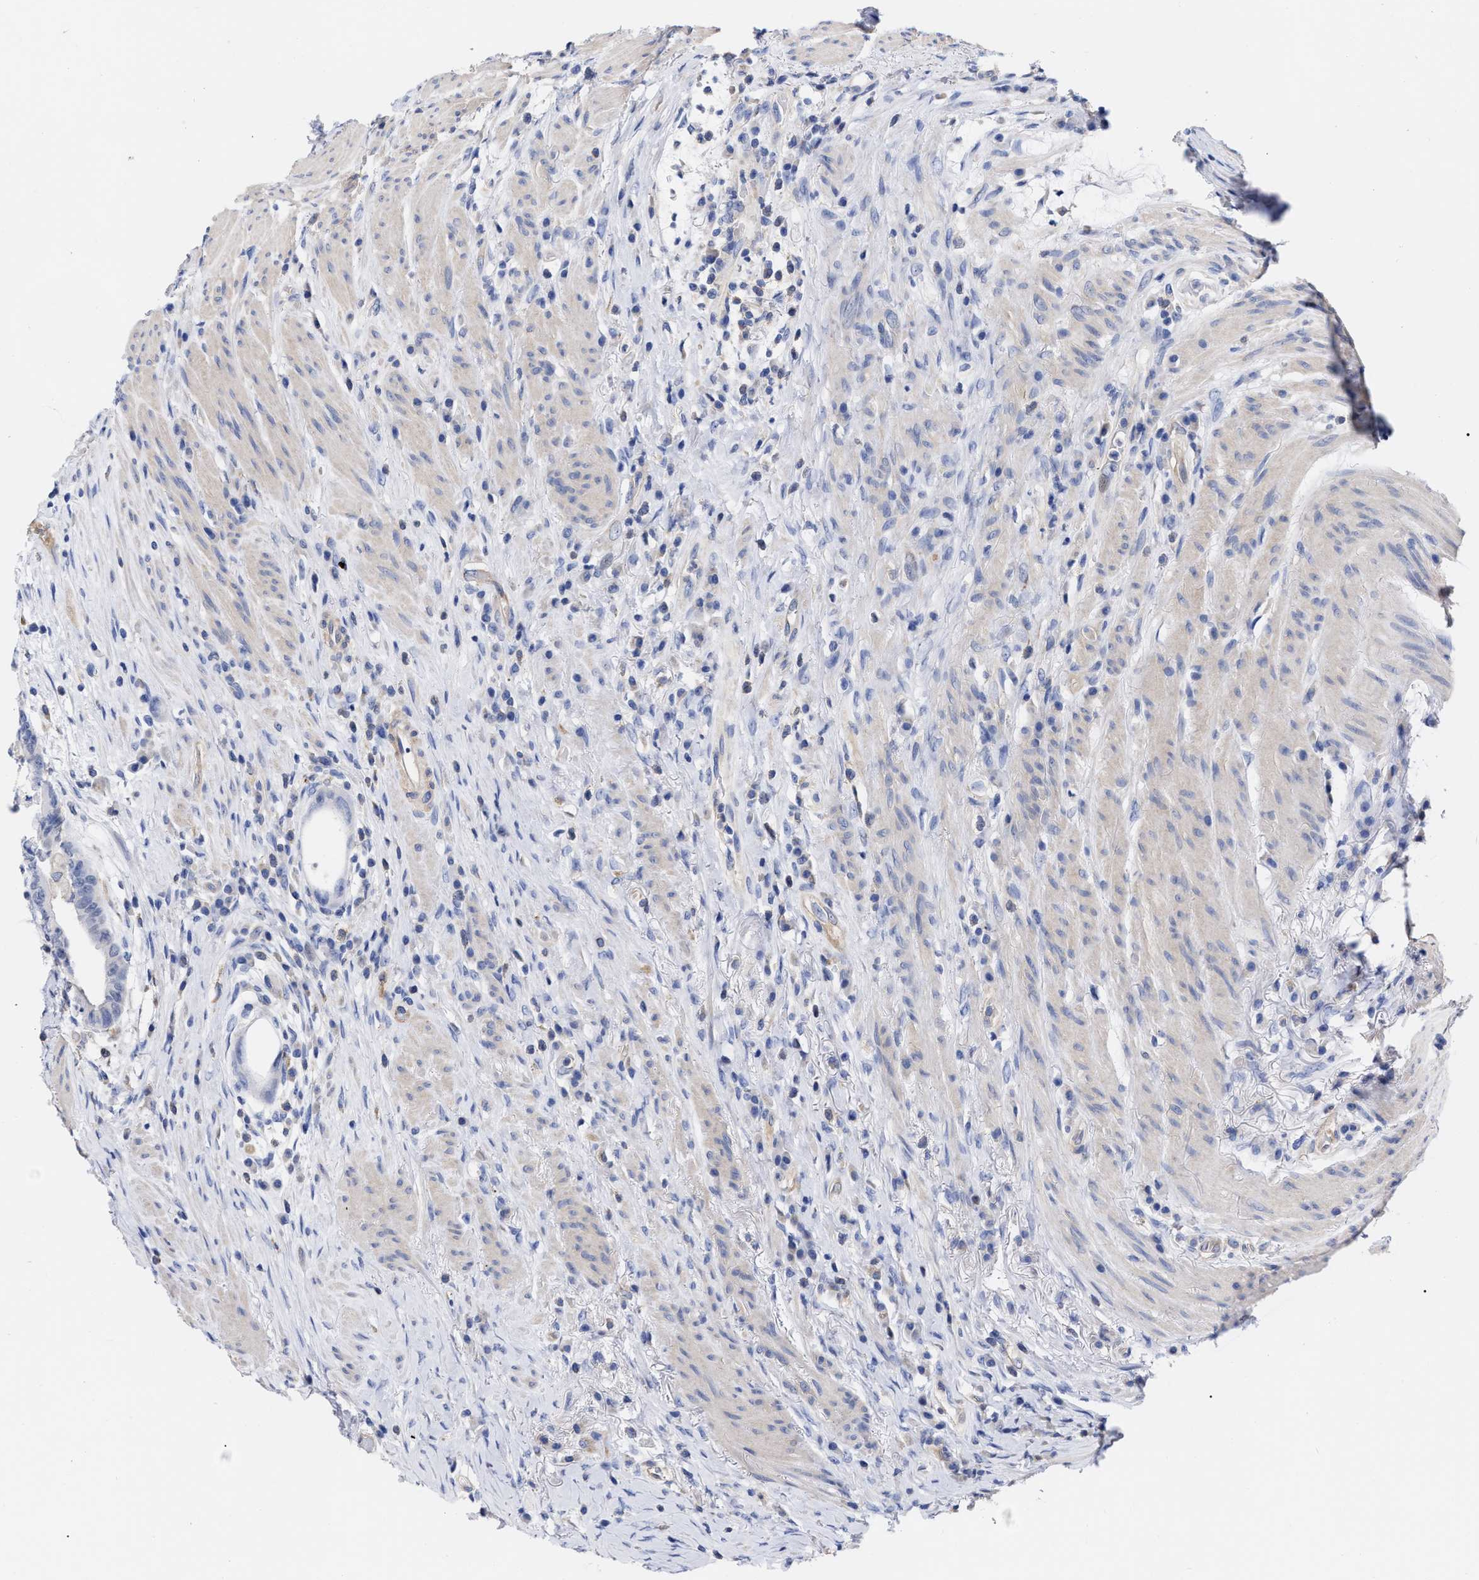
{"staining": {"intensity": "negative", "quantity": "none", "location": "none"}, "tissue": "colorectal cancer", "cell_type": "Tumor cells", "image_type": "cancer", "snomed": [{"axis": "morphology", "description": "Adenocarcinoma, NOS"}, {"axis": "topography", "description": "Rectum"}], "caption": "The image demonstrates no significant expression in tumor cells of colorectal cancer (adenocarcinoma). (DAB immunohistochemistry (IHC) with hematoxylin counter stain).", "gene": "IRAG2", "patient": {"sex": "female", "age": 89}}